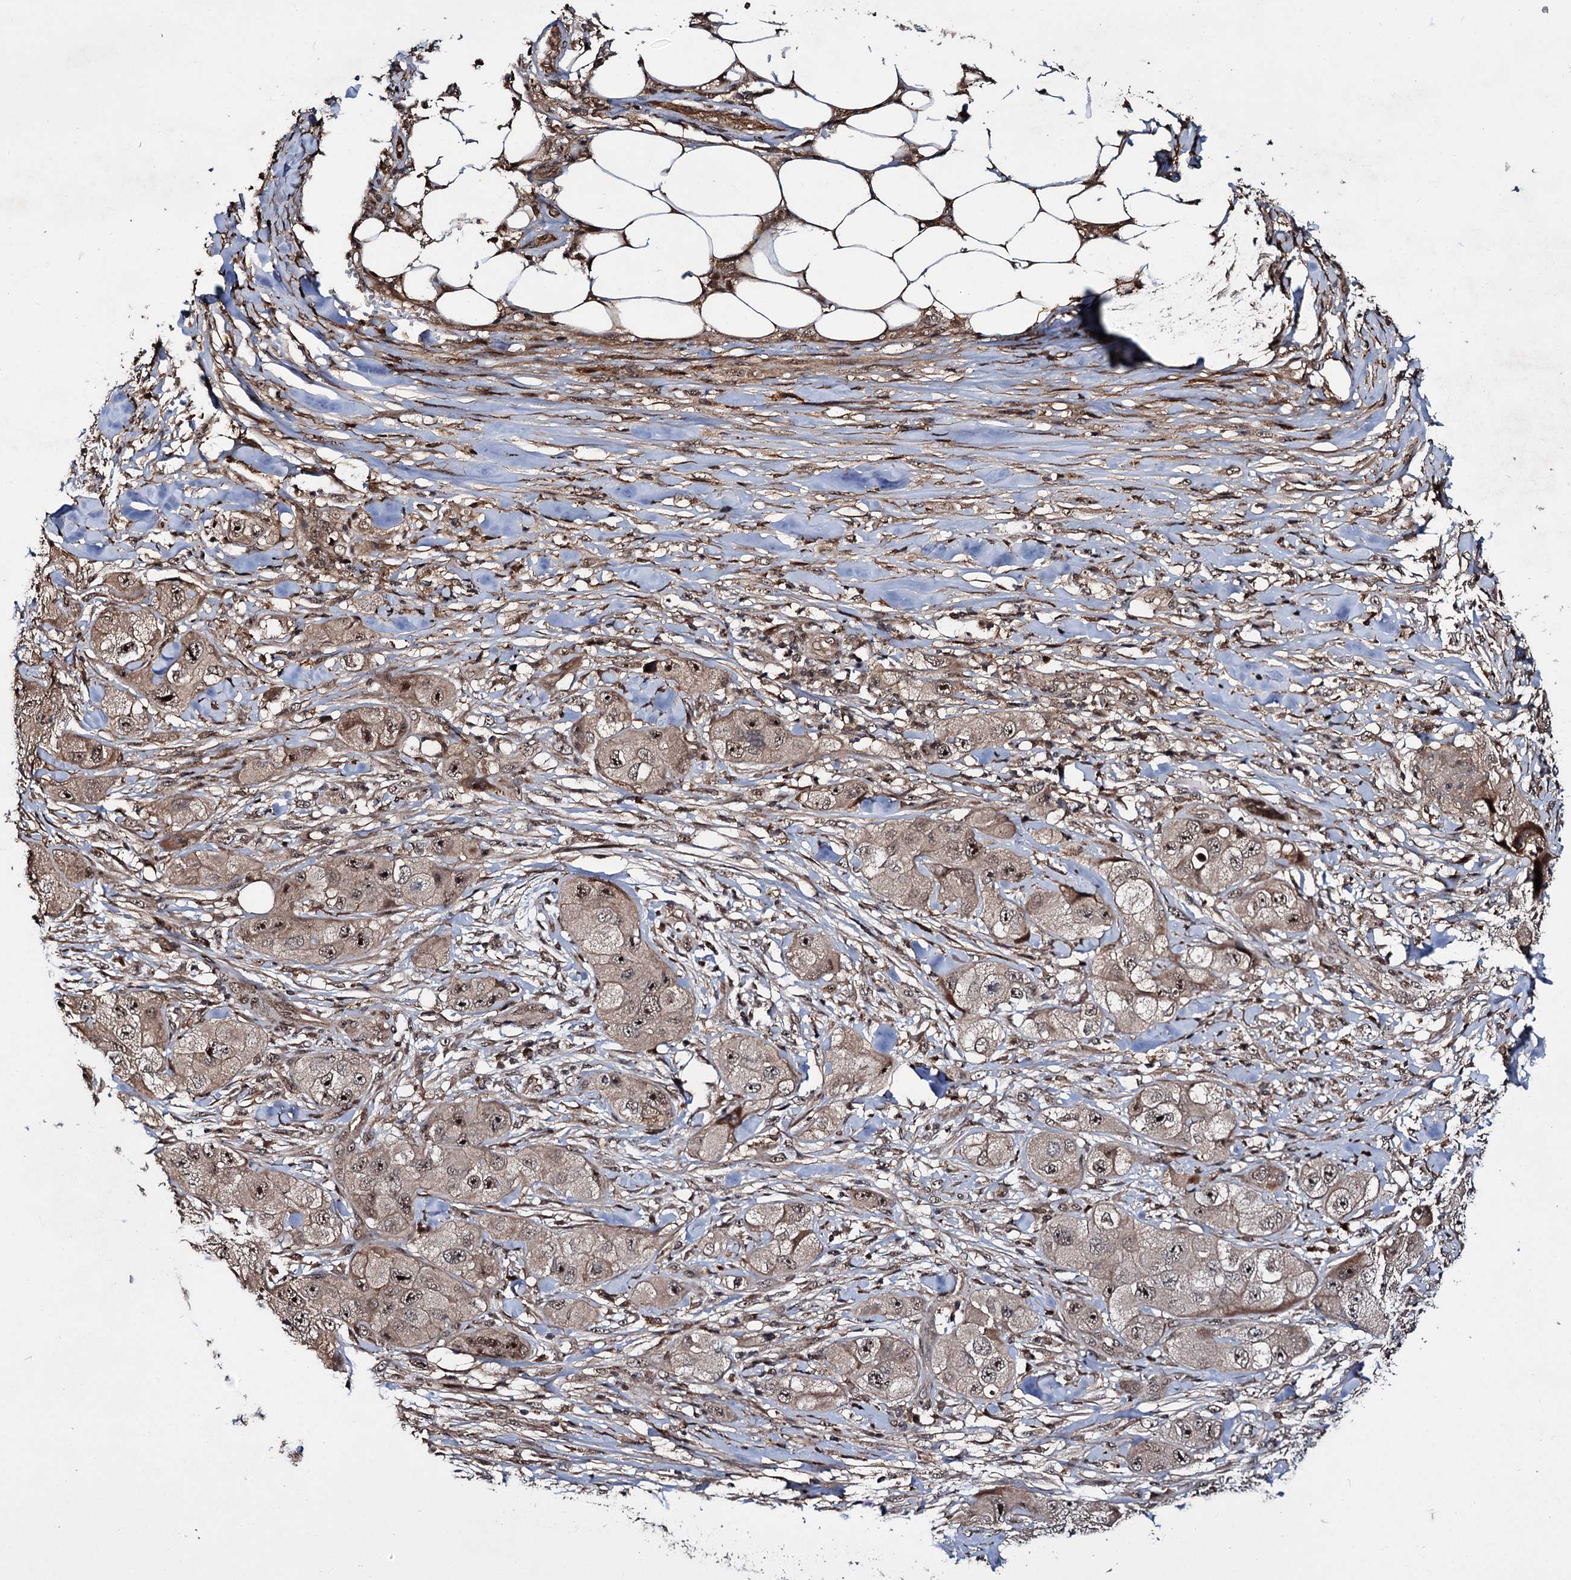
{"staining": {"intensity": "moderate", "quantity": "25%-75%", "location": "nuclear"}, "tissue": "skin cancer", "cell_type": "Tumor cells", "image_type": "cancer", "snomed": [{"axis": "morphology", "description": "Squamous cell carcinoma, NOS"}, {"axis": "topography", "description": "Skin"}, {"axis": "topography", "description": "Subcutis"}], "caption": "The image demonstrates immunohistochemical staining of skin squamous cell carcinoma. There is moderate nuclear staining is identified in about 25%-75% of tumor cells.", "gene": "CEP192", "patient": {"sex": "male", "age": 73}}